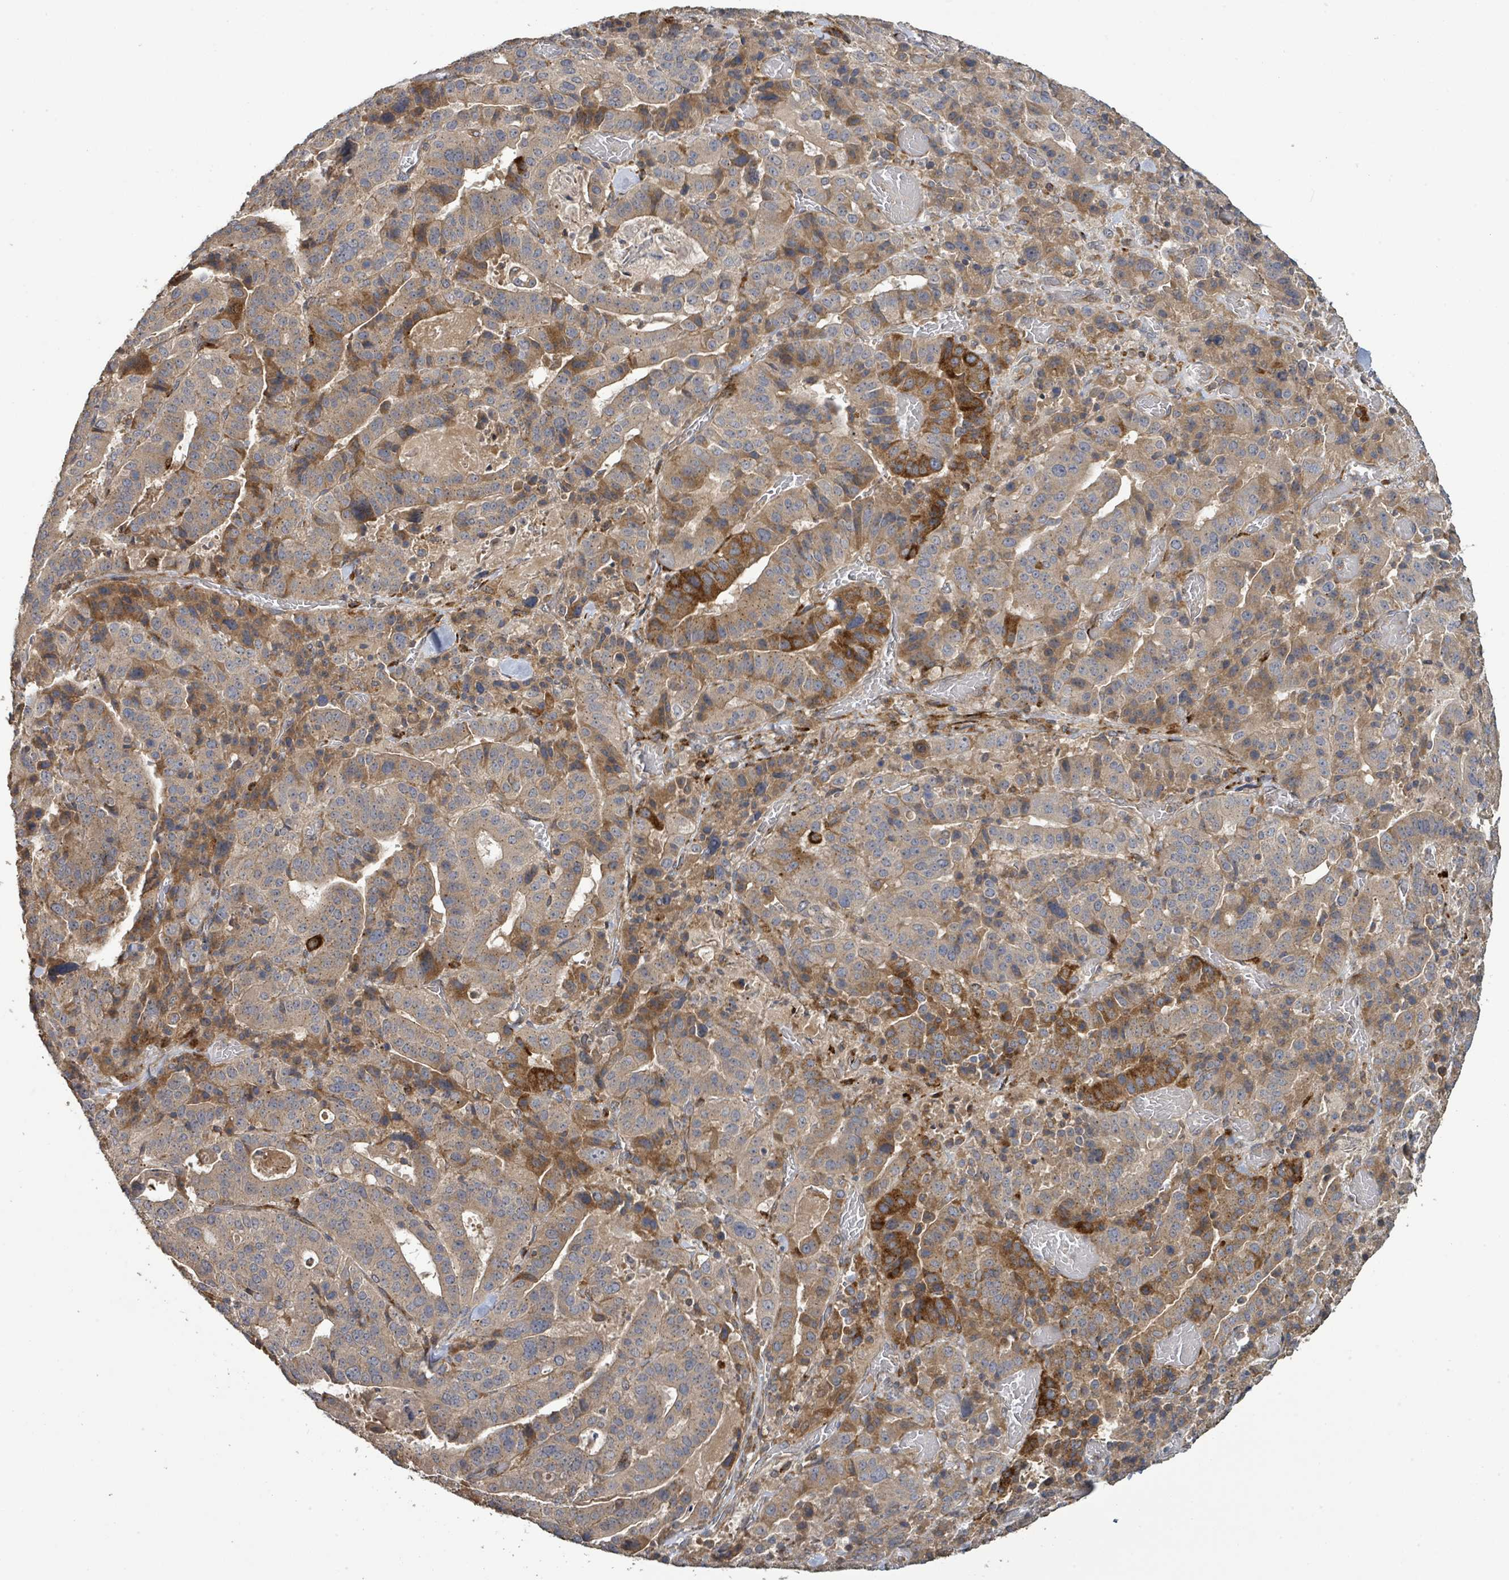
{"staining": {"intensity": "strong", "quantity": "<25%", "location": "cytoplasmic/membranous"}, "tissue": "stomach cancer", "cell_type": "Tumor cells", "image_type": "cancer", "snomed": [{"axis": "morphology", "description": "Adenocarcinoma, NOS"}, {"axis": "topography", "description": "Stomach"}], "caption": "Immunohistochemical staining of human adenocarcinoma (stomach) exhibits medium levels of strong cytoplasmic/membranous staining in about <25% of tumor cells.", "gene": "STARD4", "patient": {"sex": "male", "age": 48}}